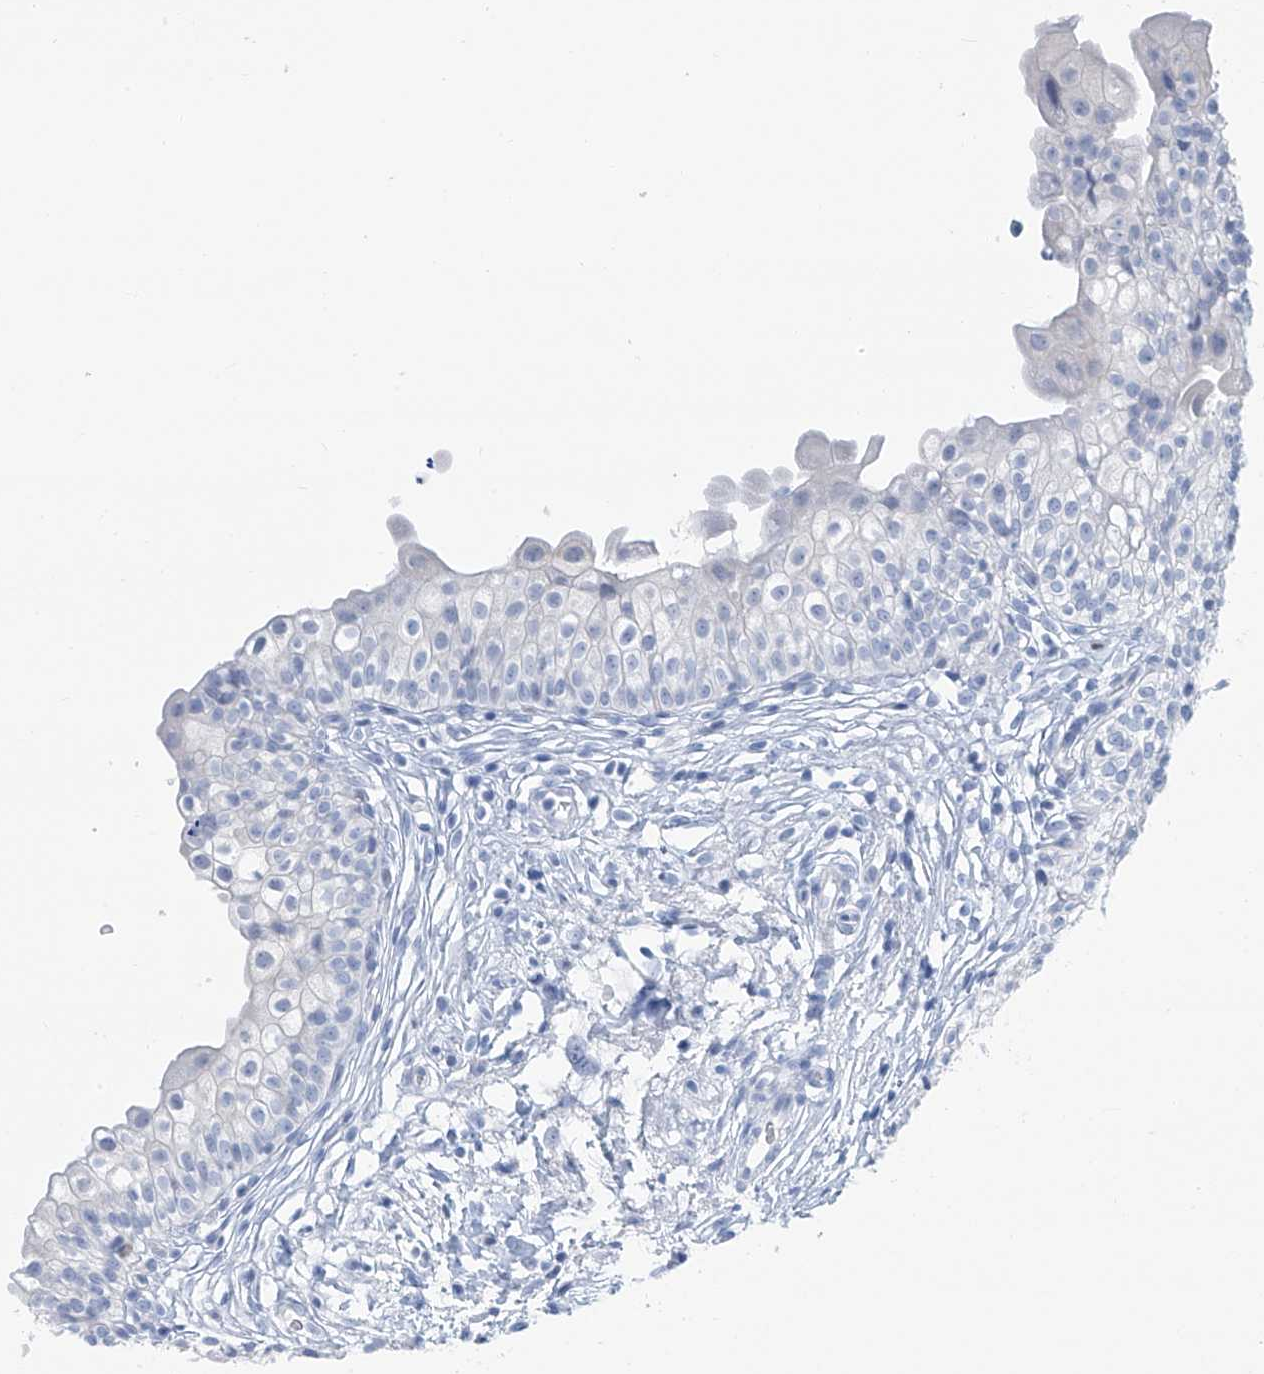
{"staining": {"intensity": "negative", "quantity": "none", "location": "none"}, "tissue": "urinary bladder", "cell_type": "Urothelial cells", "image_type": "normal", "snomed": [{"axis": "morphology", "description": "Normal tissue, NOS"}, {"axis": "topography", "description": "Urinary bladder"}], "caption": "IHC photomicrograph of normal urinary bladder: urinary bladder stained with DAB (3,3'-diaminobenzidine) demonstrates no significant protein expression in urothelial cells.", "gene": "SGO2", "patient": {"sex": "male", "age": 55}}